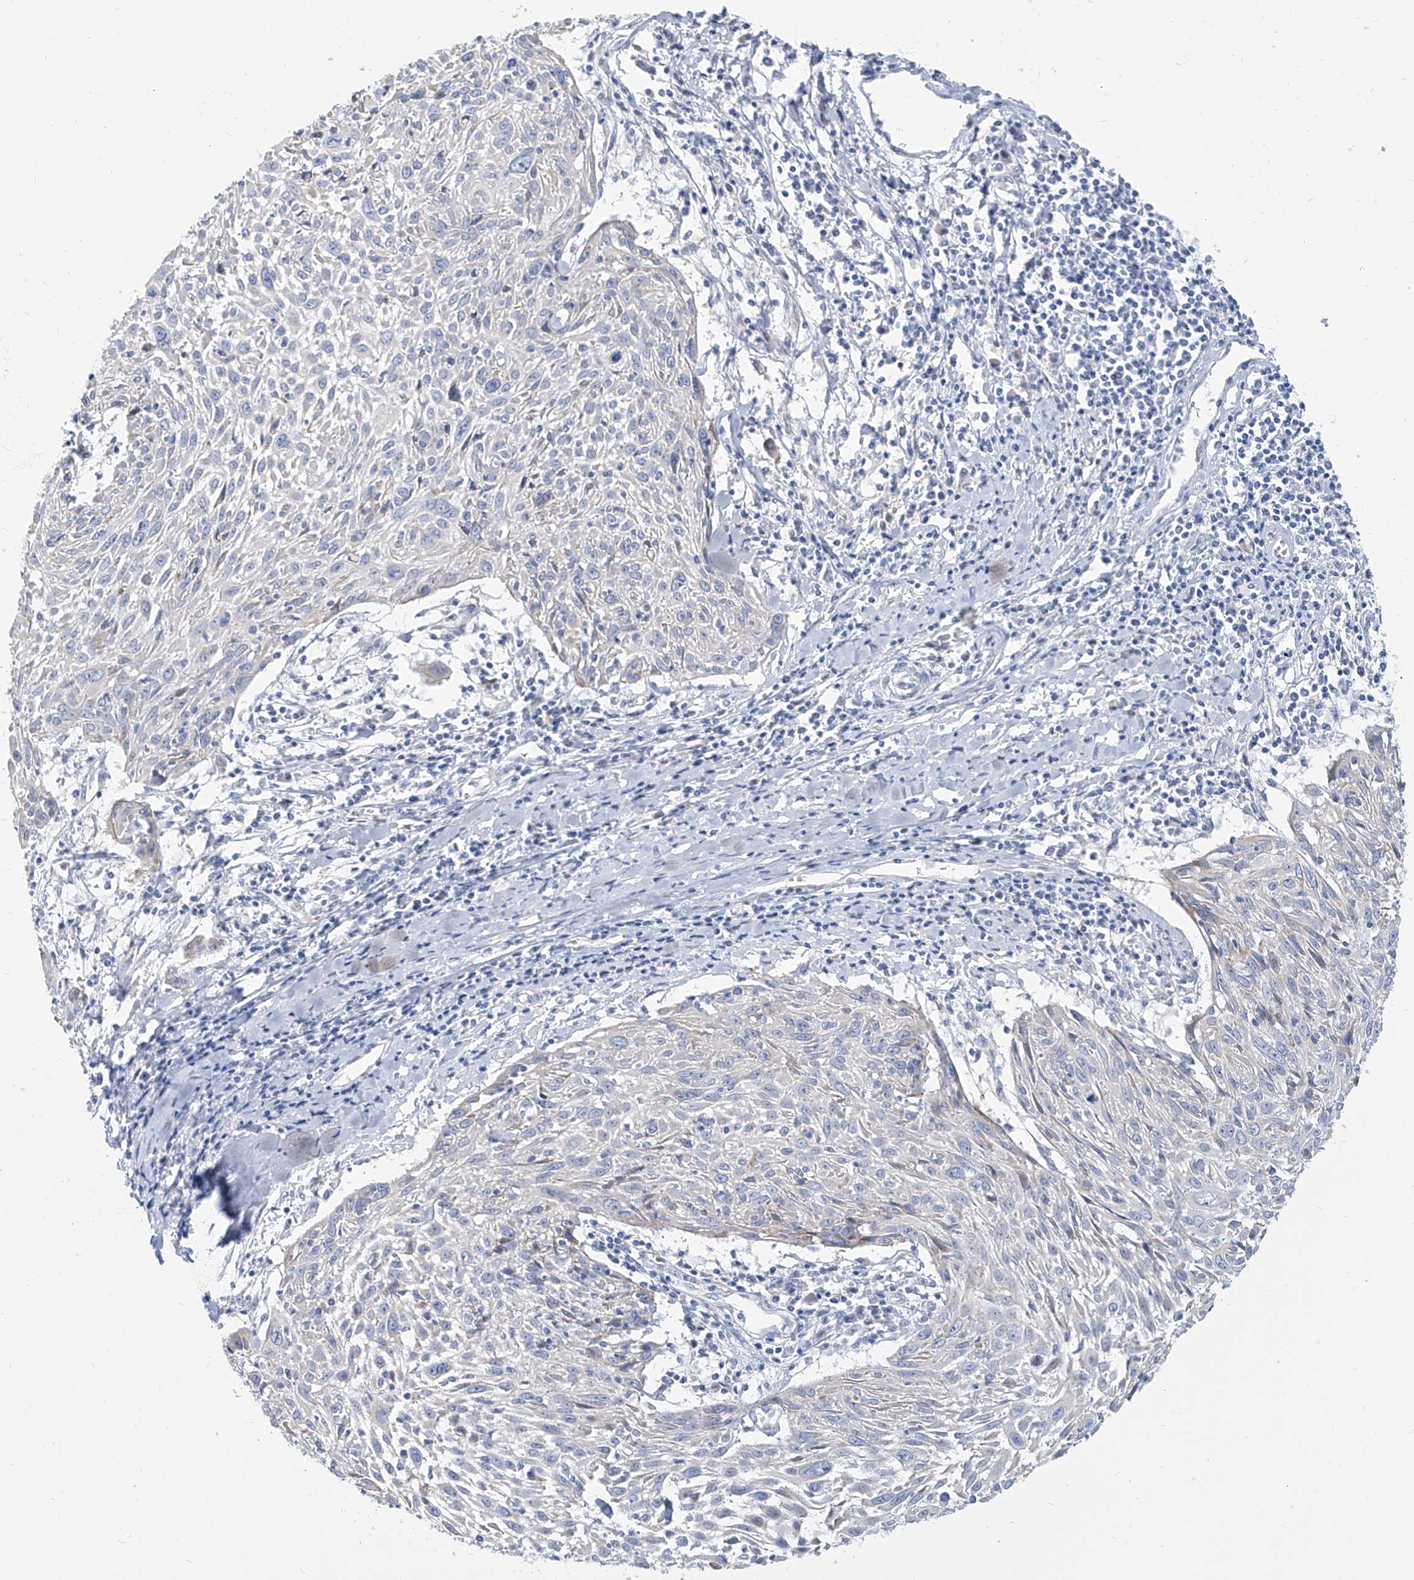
{"staining": {"intensity": "negative", "quantity": "none", "location": "none"}, "tissue": "cervical cancer", "cell_type": "Tumor cells", "image_type": "cancer", "snomed": [{"axis": "morphology", "description": "Squamous cell carcinoma, NOS"}, {"axis": "topography", "description": "Cervix"}], "caption": "IHC of cervical cancer (squamous cell carcinoma) displays no positivity in tumor cells.", "gene": "TXLNB", "patient": {"sex": "female", "age": 51}}